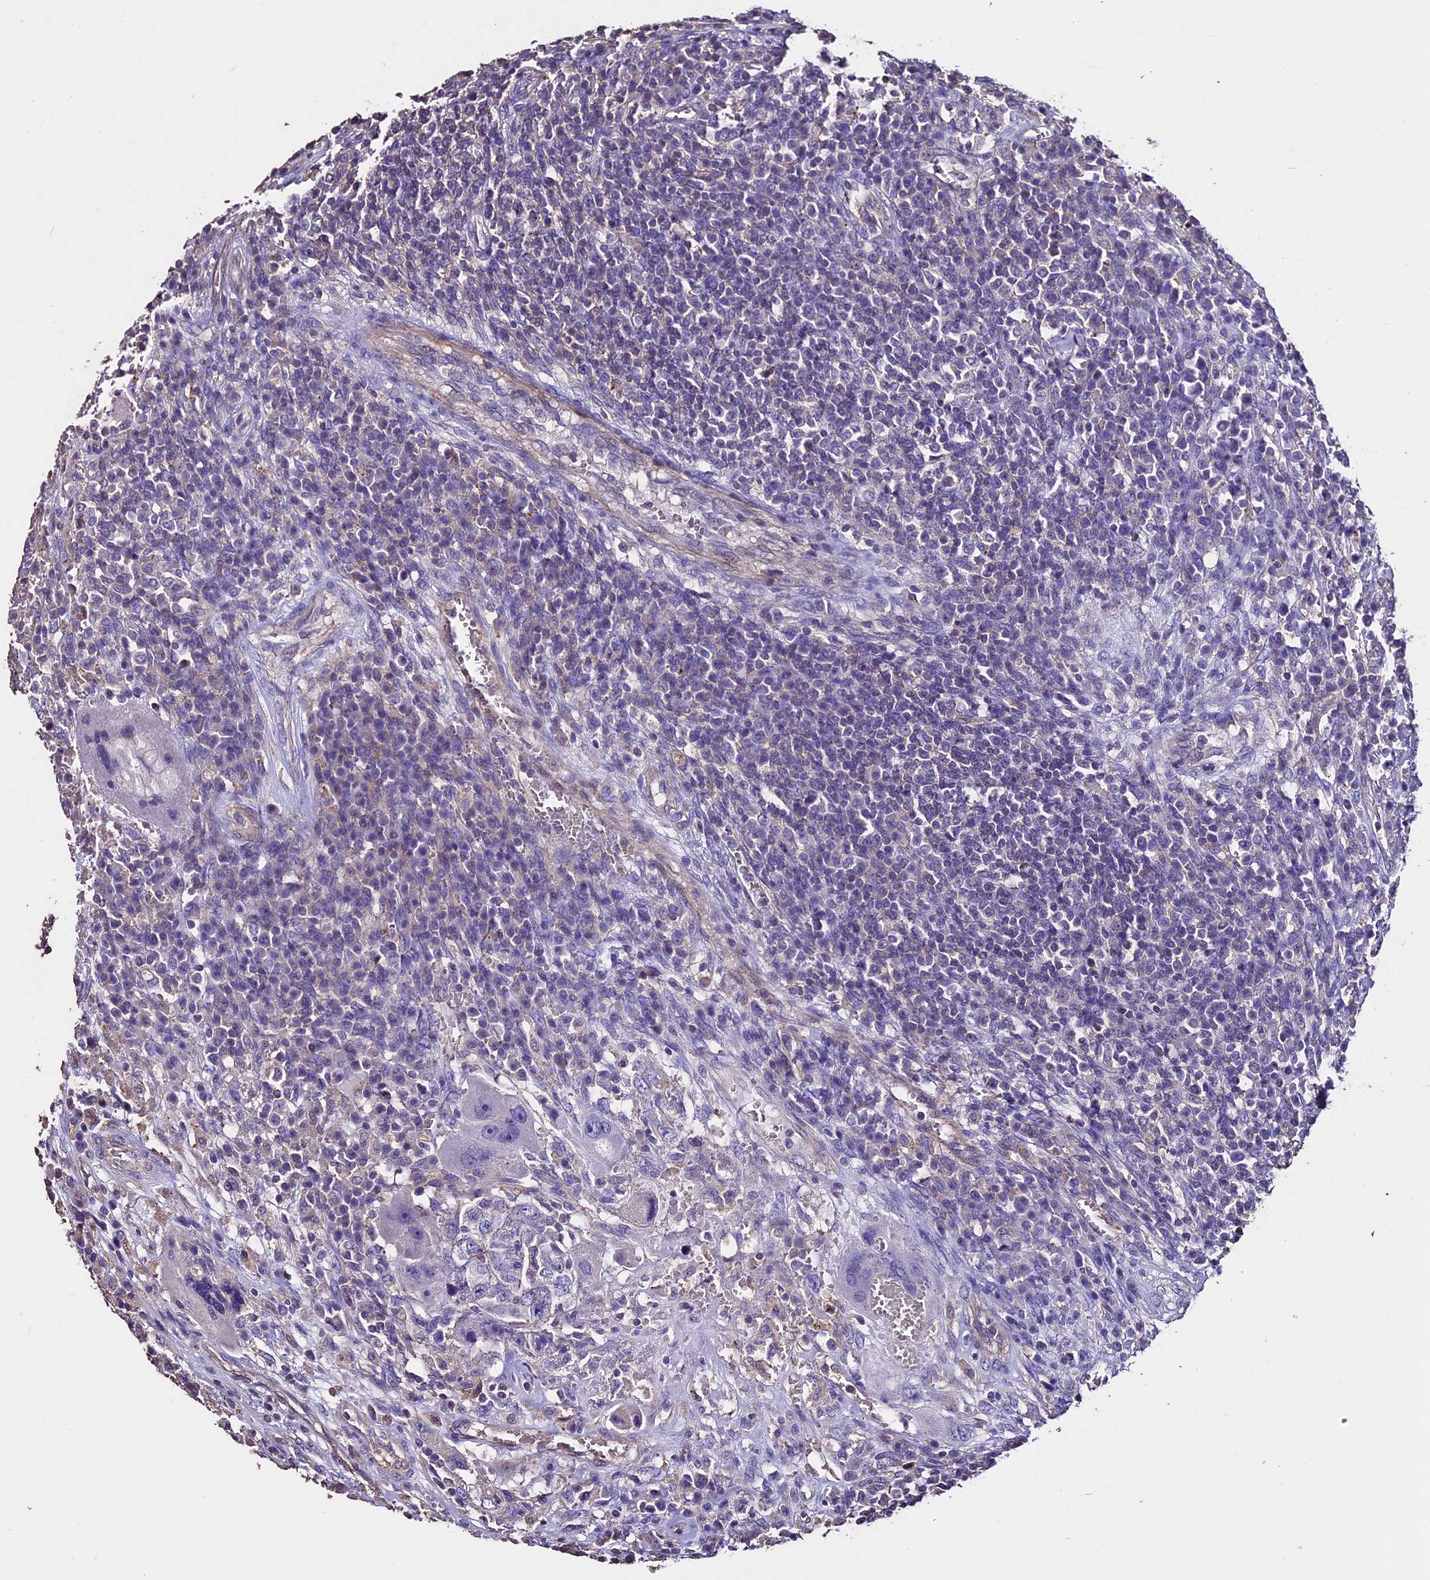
{"staining": {"intensity": "negative", "quantity": "none", "location": "none"}, "tissue": "testis cancer", "cell_type": "Tumor cells", "image_type": "cancer", "snomed": [{"axis": "morphology", "description": "Carcinoma, Embryonal, NOS"}, {"axis": "topography", "description": "Testis"}], "caption": "DAB (3,3'-diaminobenzidine) immunohistochemical staining of human embryonal carcinoma (testis) reveals no significant expression in tumor cells. (DAB immunohistochemistry (IHC), high magnification).", "gene": "USB1", "patient": {"sex": "male", "age": 26}}